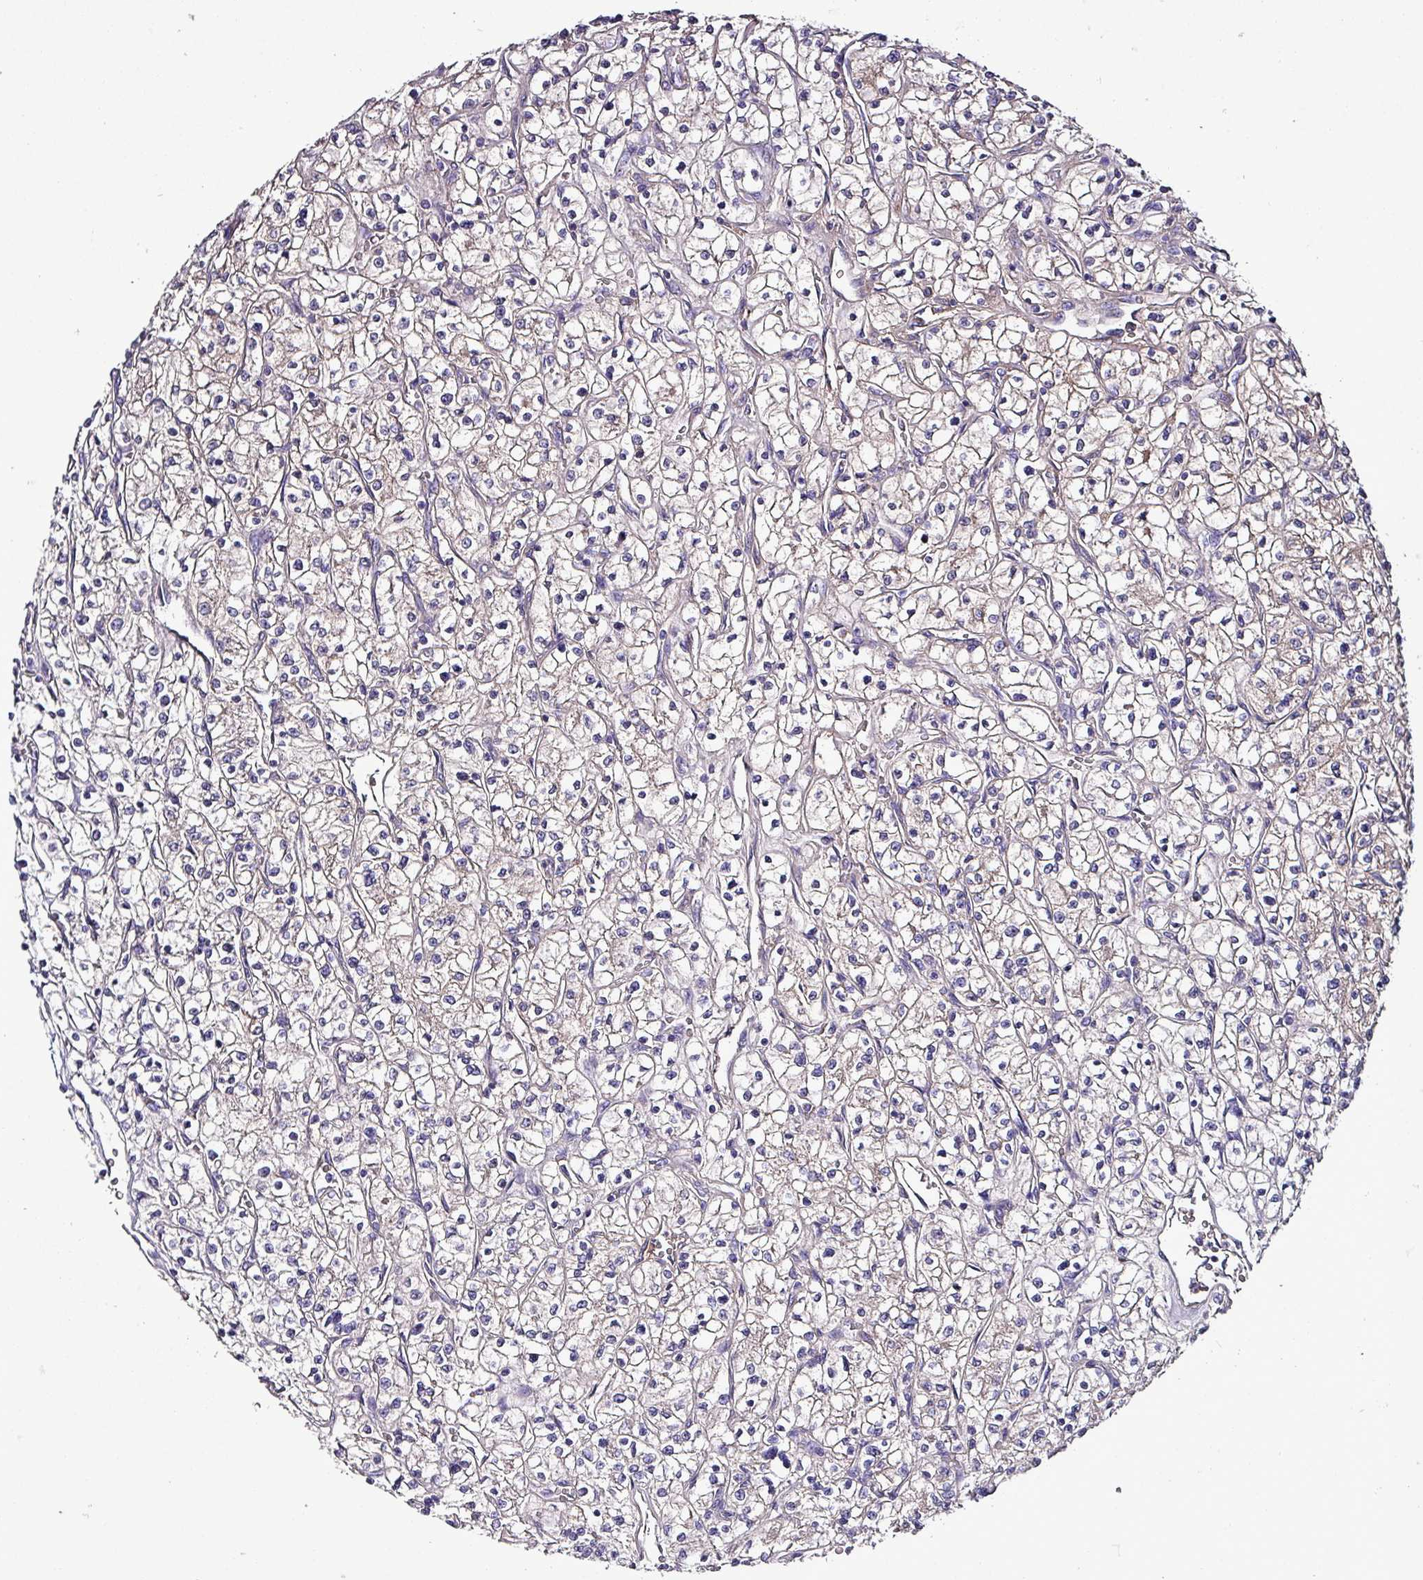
{"staining": {"intensity": "moderate", "quantity": "25%-75%", "location": "cytoplasmic/membranous"}, "tissue": "renal cancer", "cell_type": "Tumor cells", "image_type": "cancer", "snomed": [{"axis": "morphology", "description": "Adenocarcinoma, NOS"}, {"axis": "topography", "description": "Kidney"}], "caption": "Immunohistochemistry histopathology image of neoplastic tissue: human renal cancer (adenocarcinoma) stained using IHC exhibits medium levels of moderate protein expression localized specifically in the cytoplasmic/membranous of tumor cells, appearing as a cytoplasmic/membranous brown color.", "gene": "HP", "patient": {"sex": "female", "age": 64}}